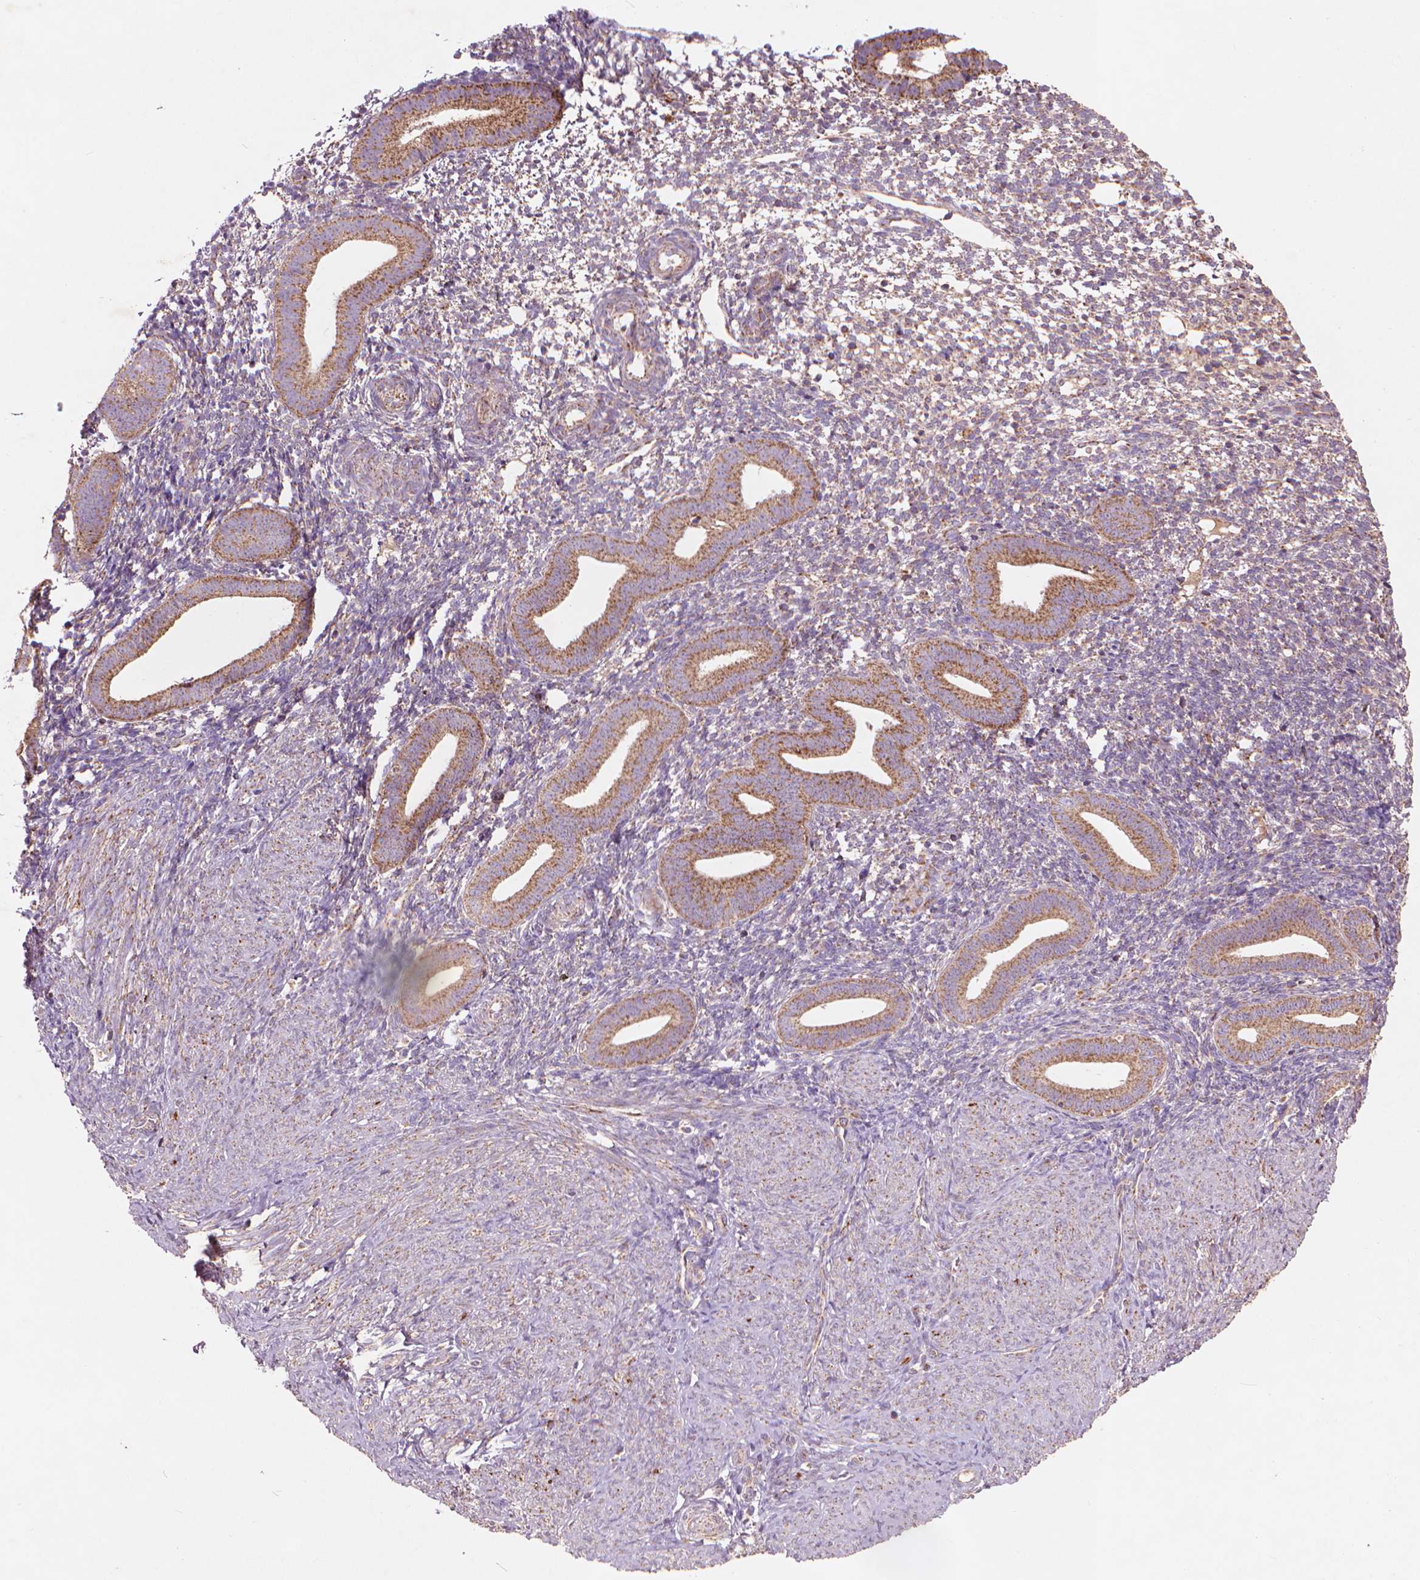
{"staining": {"intensity": "weak", "quantity": "25%-75%", "location": "cytoplasmic/membranous"}, "tissue": "endometrium", "cell_type": "Cells in endometrial stroma", "image_type": "normal", "snomed": [{"axis": "morphology", "description": "Normal tissue, NOS"}, {"axis": "topography", "description": "Endometrium"}], "caption": "Weak cytoplasmic/membranous expression is present in about 25%-75% of cells in endometrial stroma in benign endometrium.", "gene": "NLRX1", "patient": {"sex": "female", "age": 40}}